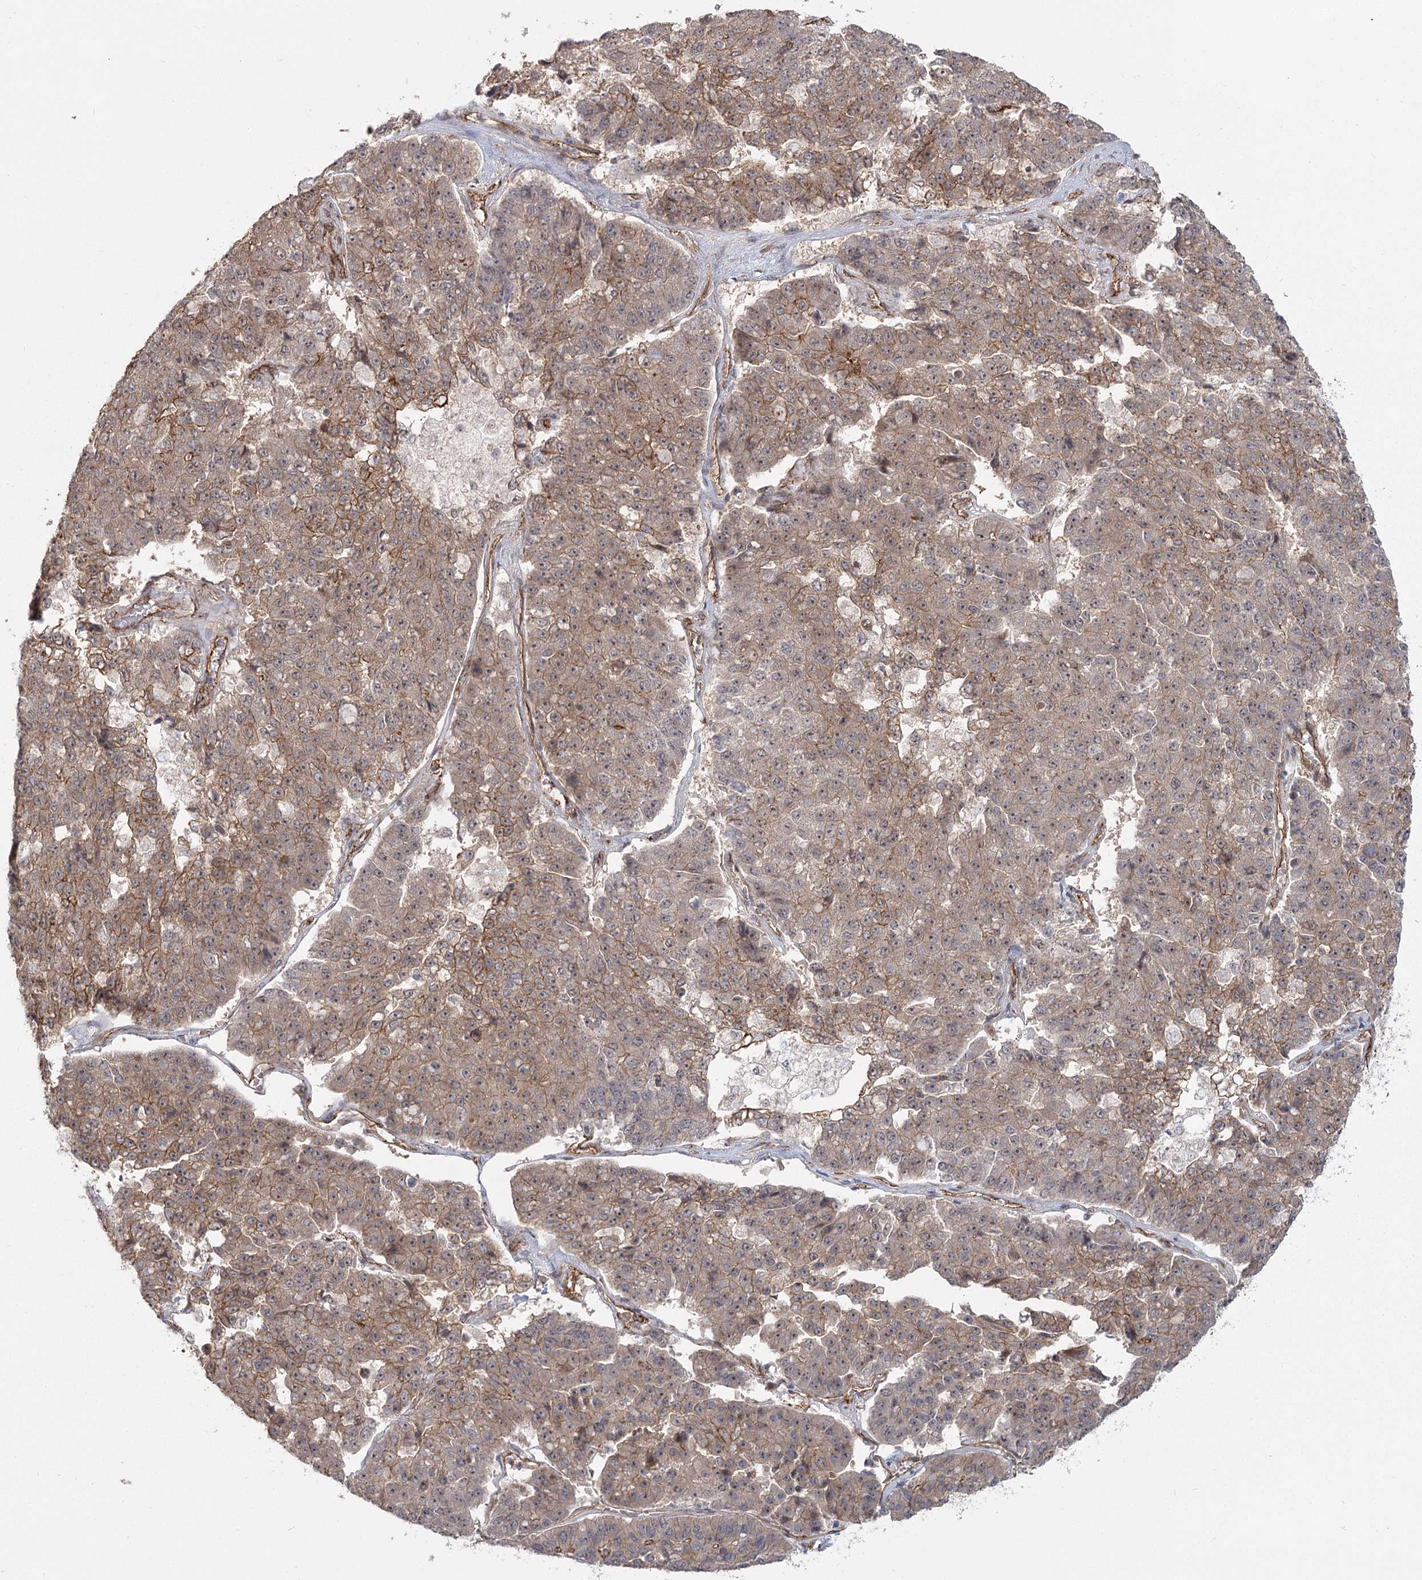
{"staining": {"intensity": "moderate", "quantity": ">75%", "location": "cytoplasmic/membranous,nuclear"}, "tissue": "pancreatic cancer", "cell_type": "Tumor cells", "image_type": "cancer", "snomed": [{"axis": "morphology", "description": "Adenocarcinoma, NOS"}, {"axis": "topography", "description": "Pancreas"}], "caption": "Protein analysis of adenocarcinoma (pancreatic) tissue shows moderate cytoplasmic/membranous and nuclear positivity in about >75% of tumor cells. (IHC, brightfield microscopy, high magnification).", "gene": "RPP14", "patient": {"sex": "male", "age": 50}}